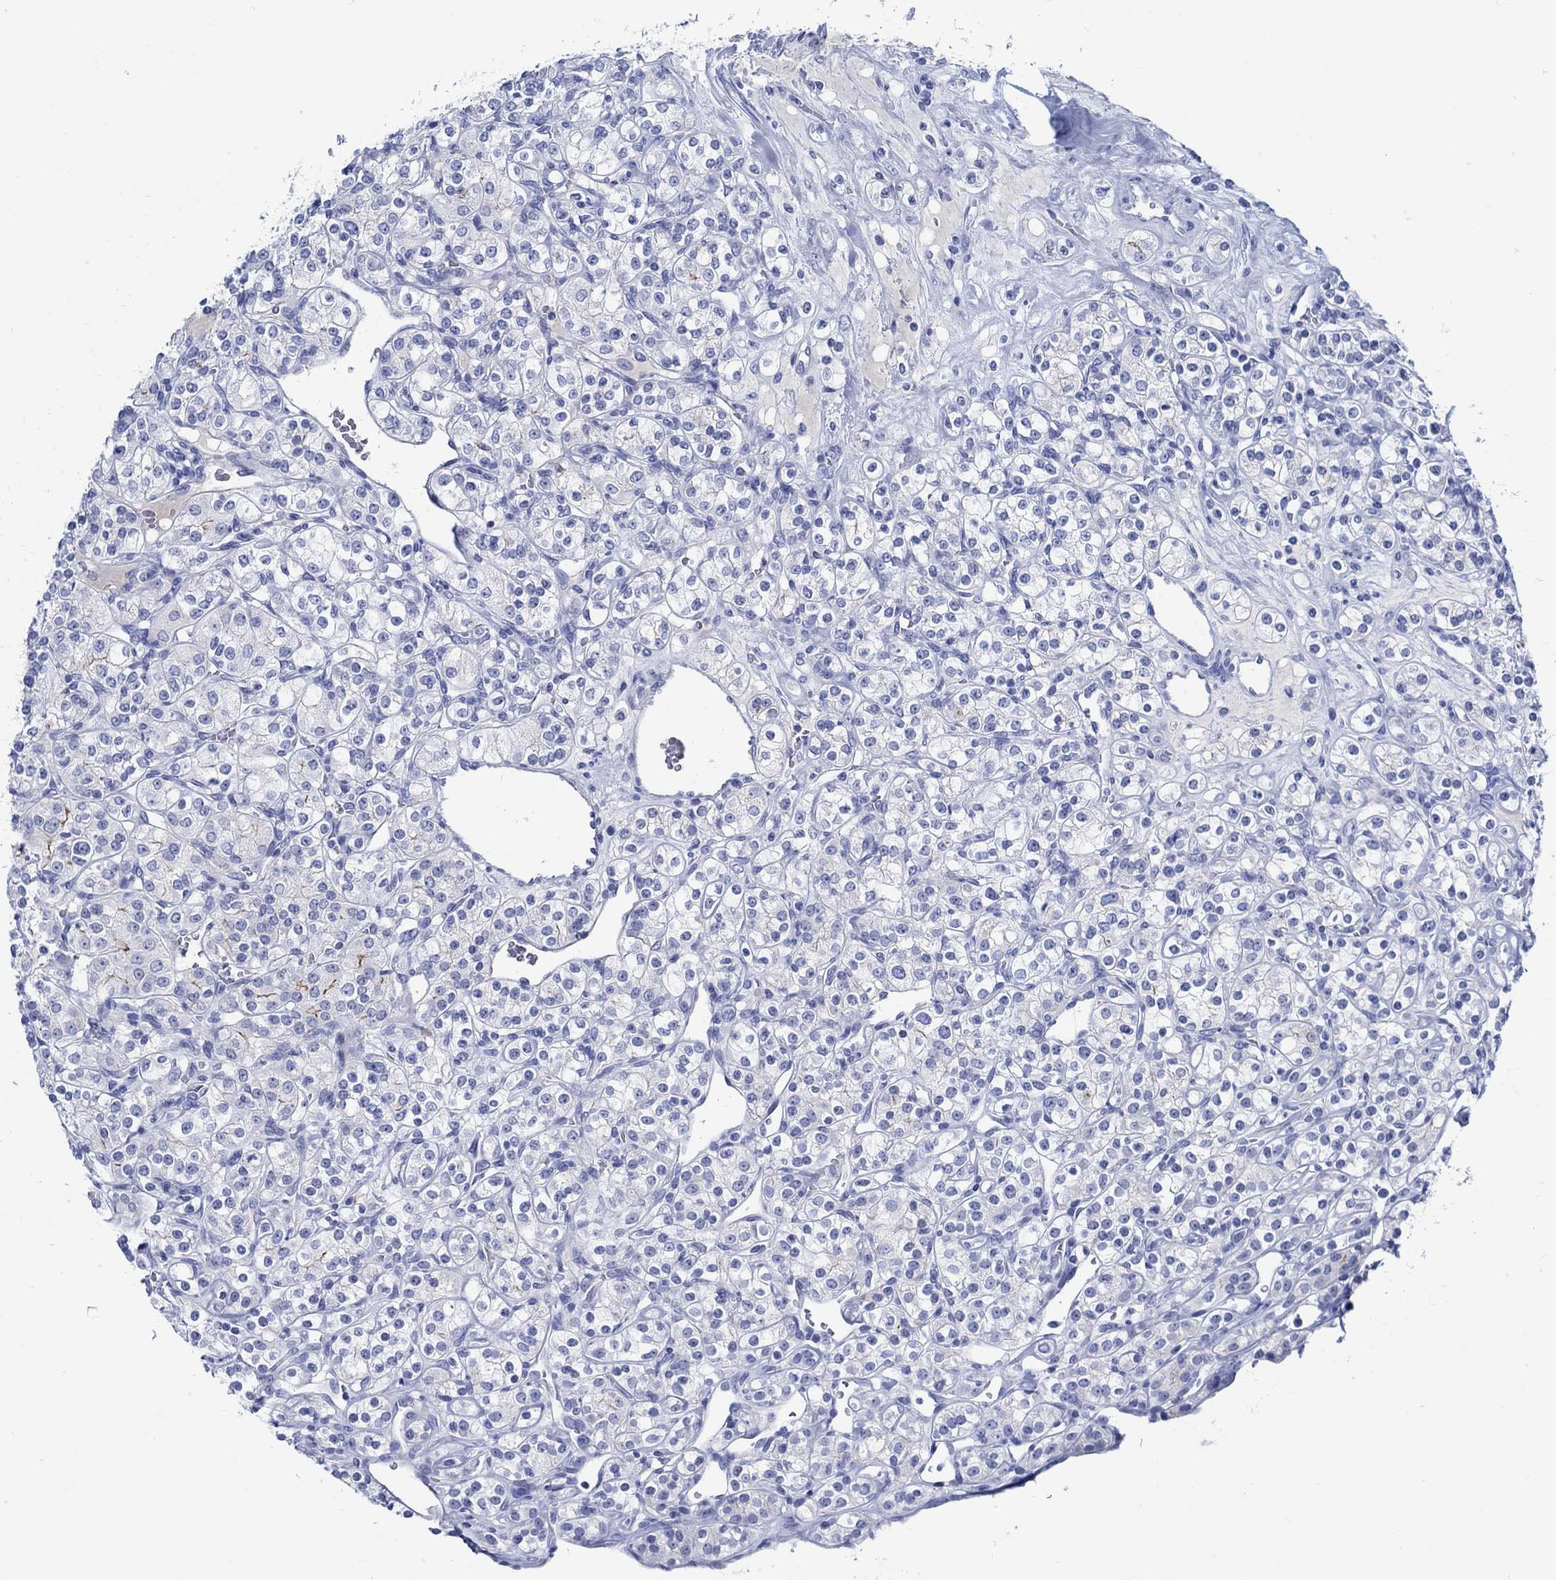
{"staining": {"intensity": "negative", "quantity": "none", "location": "none"}, "tissue": "renal cancer", "cell_type": "Tumor cells", "image_type": "cancer", "snomed": [{"axis": "morphology", "description": "Adenocarcinoma, NOS"}, {"axis": "topography", "description": "Kidney"}], "caption": "High magnification brightfield microscopy of renal adenocarcinoma stained with DAB (3,3'-diaminobenzidine) (brown) and counterstained with hematoxylin (blue): tumor cells show no significant expression.", "gene": "PAX9", "patient": {"sex": "male", "age": 77}}